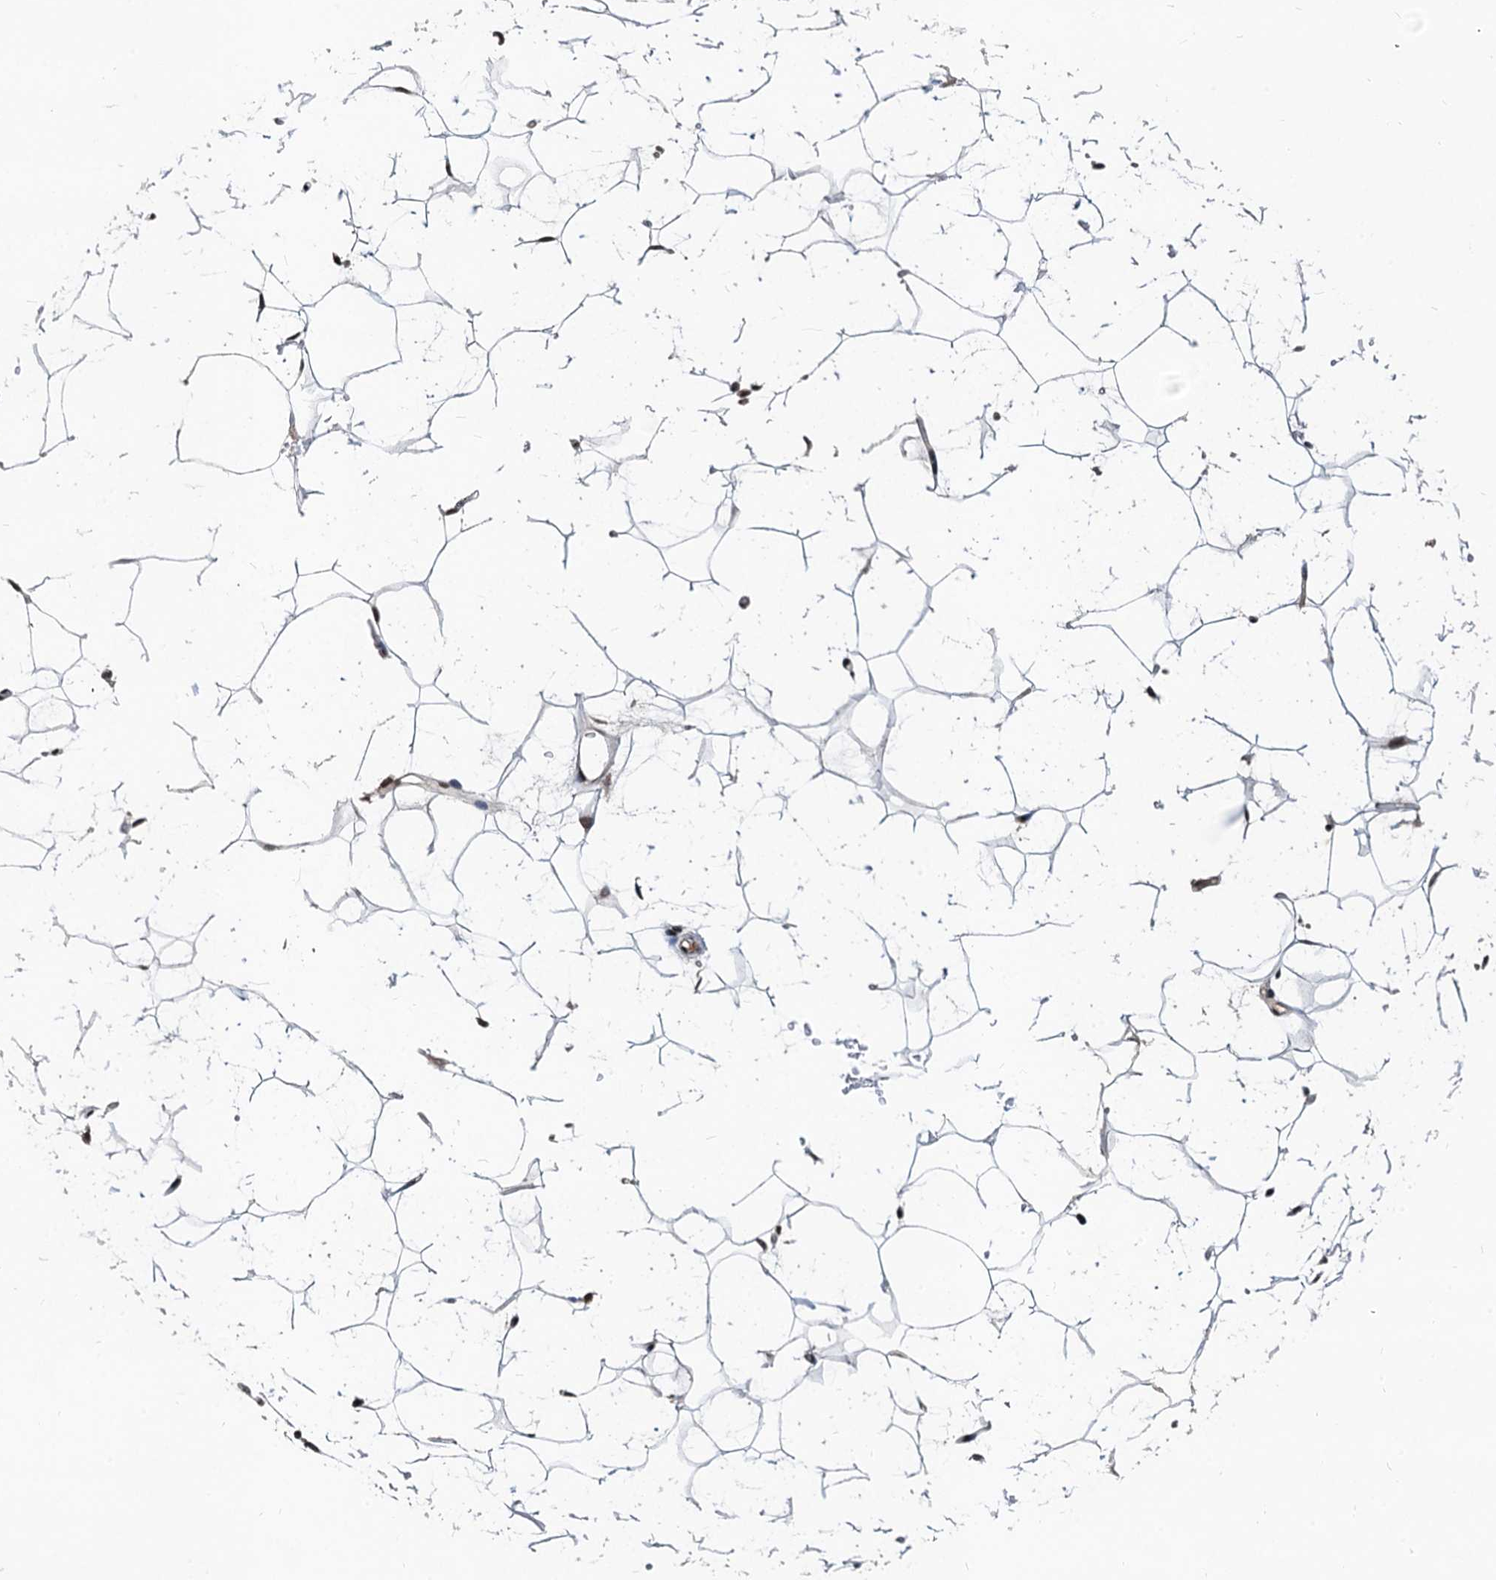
{"staining": {"intensity": "moderate", "quantity": ">75%", "location": "nuclear"}, "tissue": "adipose tissue", "cell_type": "Adipocytes", "image_type": "normal", "snomed": [{"axis": "morphology", "description": "Normal tissue, NOS"}, {"axis": "topography", "description": "Breast"}], "caption": "IHC micrograph of benign adipose tissue stained for a protein (brown), which displays medium levels of moderate nuclear positivity in approximately >75% of adipocytes.", "gene": "FAM217B", "patient": {"sex": "female", "age": 26}}